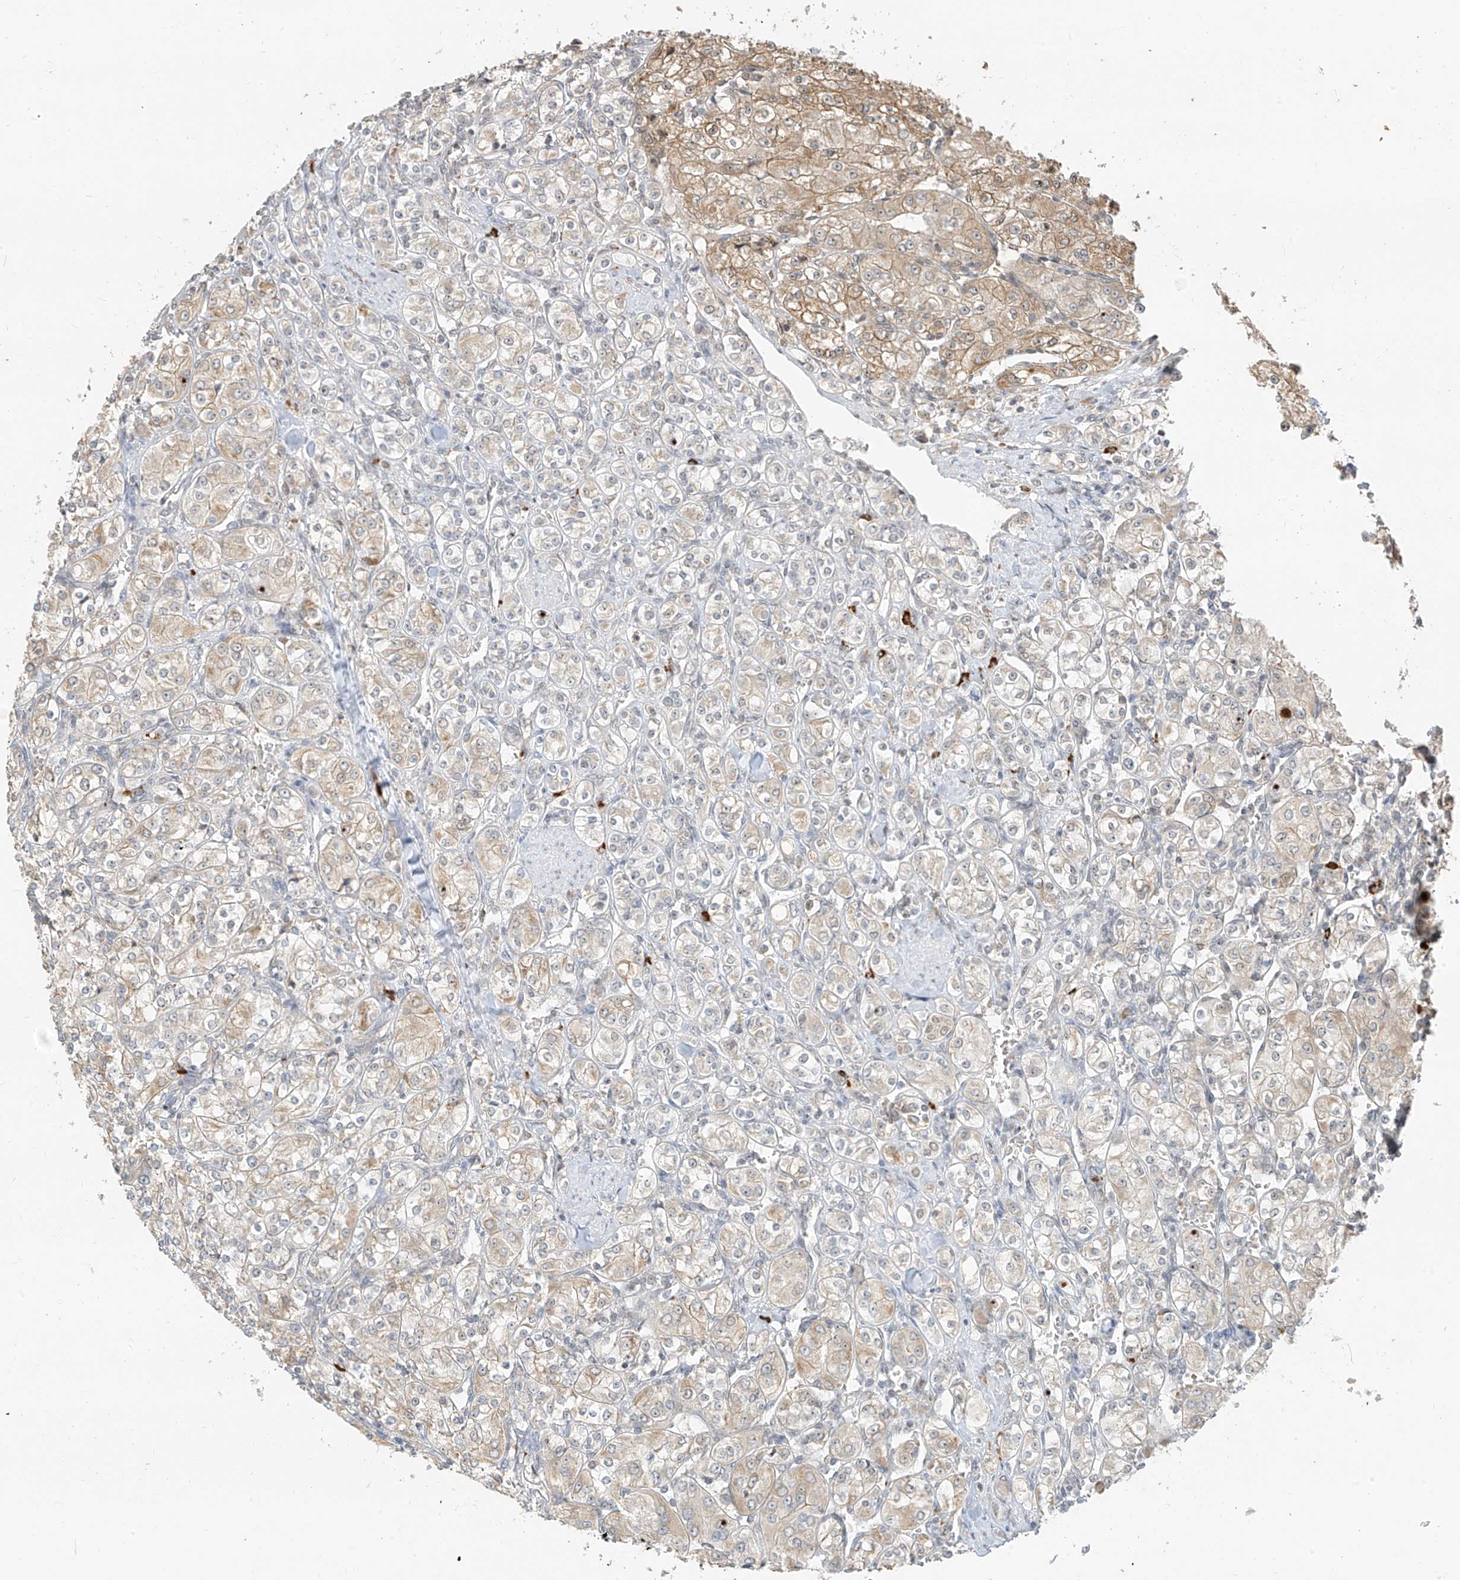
{"staining": {"intensity": "moderate", "quantity": "<25%", "location": "cytoplasmic/membranous"}, "tissue": "renal cancer", "cell_type": "Tumor cells", "image_type": "cancer", "snomed": [{"axis": "morphology", "description": "Adenocarcinoma, NOS"}, {"axis": "topography", "description": "Kidney"}], "caption": "High-power microscopy captured an IHC image of renal cancer, revealing moderate cytoplasmic/membranous staining in about <25% of tumor cells.", "gene": "ZMYM2", "patient": {"sex": "male", "age": 77}}